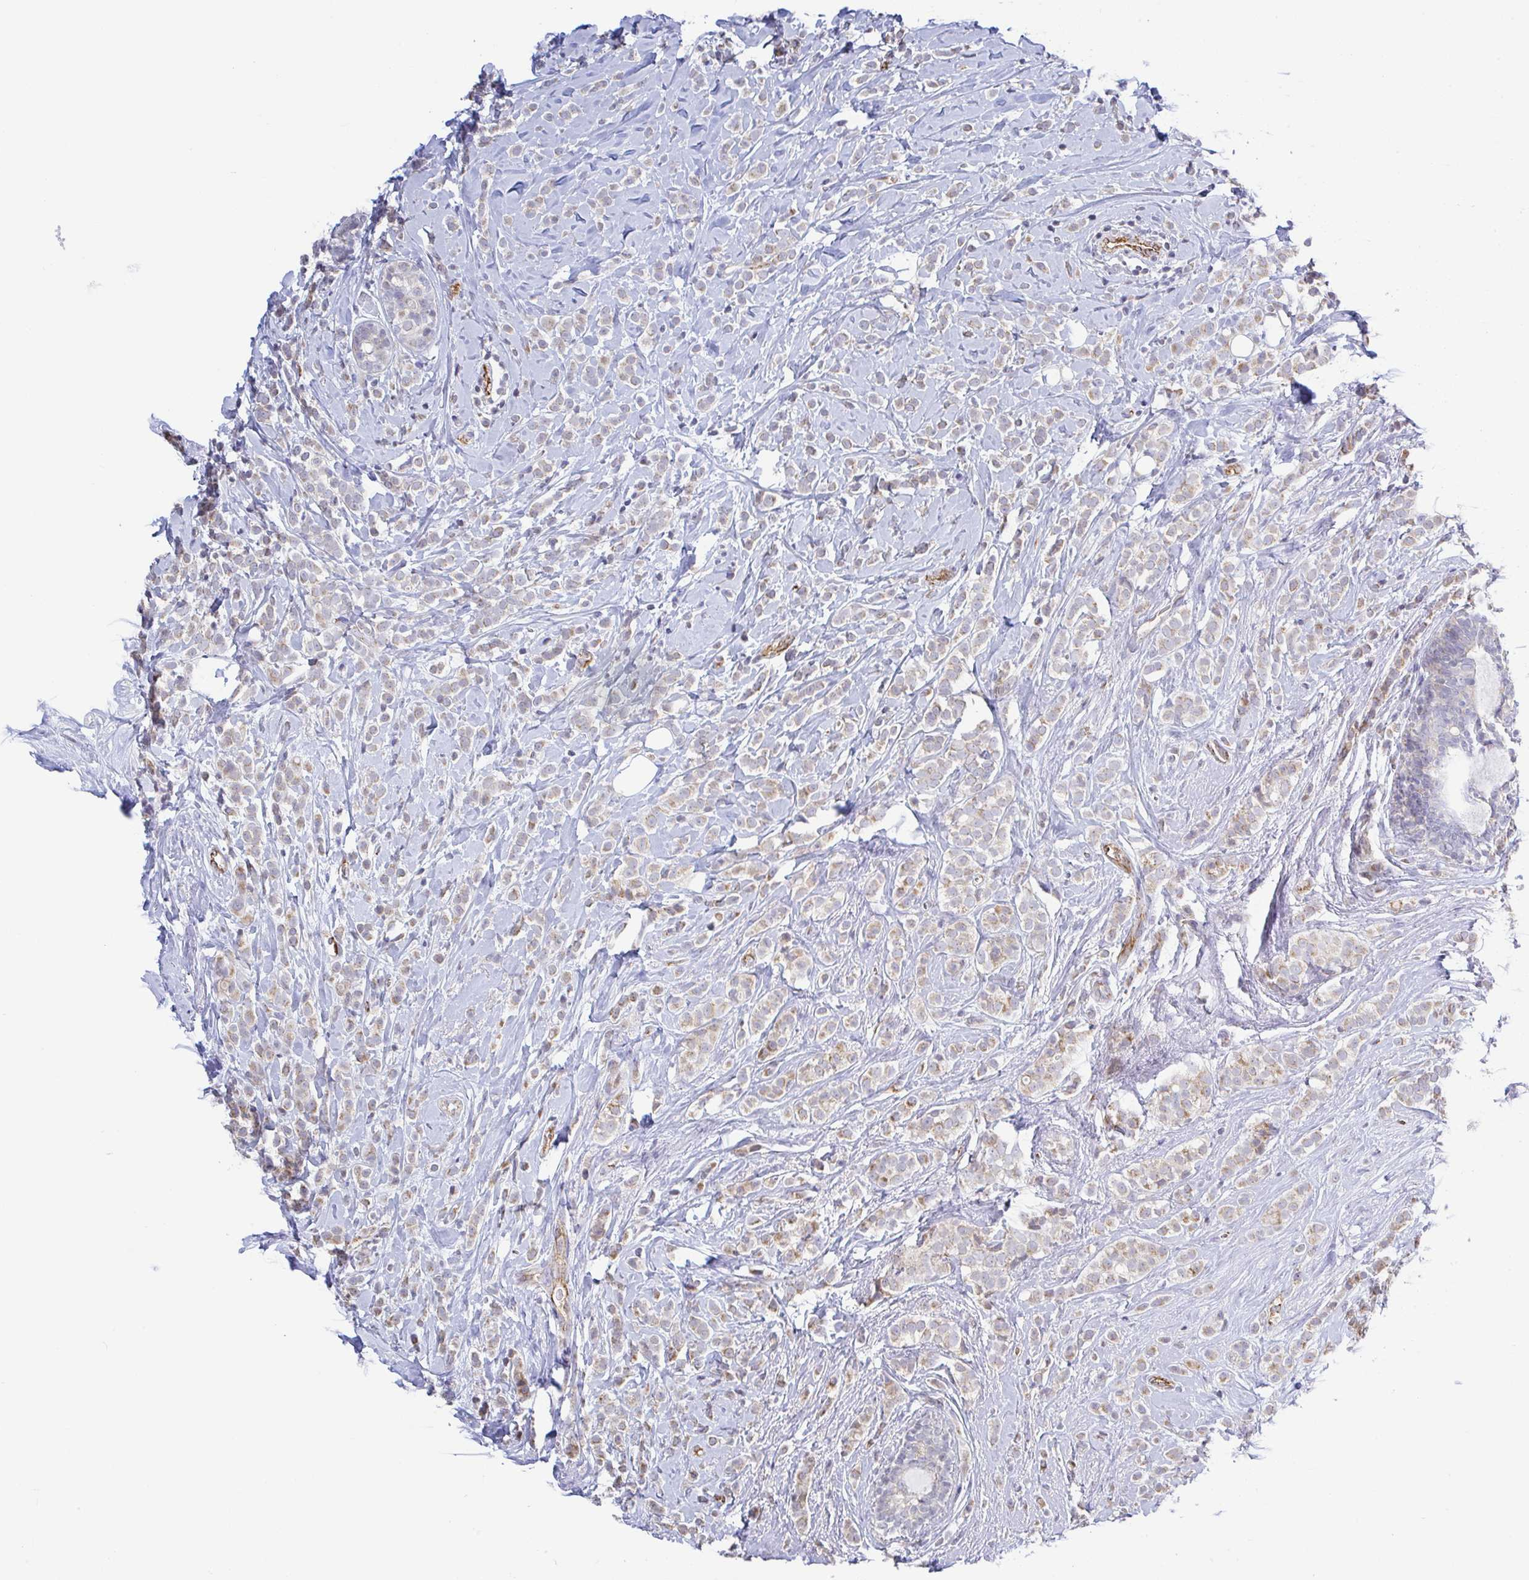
{"staining": {"intensity": "weak", "quantity": "25%-75%", "location": "cytoplasmic/membranous"}, "tissue": "breast cancer", "cell_type": "Tumor cells", "image_type": "cancer", "snomed": [{"axis": "morphology", "description": "Lobular carcinoma"}, {"axis": "topography", "description": "Breast"}], "caption": "Breast cancer tissue reveals weak cytoplasmic/membranous positivity in about 25%-75% of tumor cells, visualized by immunohistochemistry.", "gene": "PLCD4", "patient": {"sex": "female", "age": 49}}